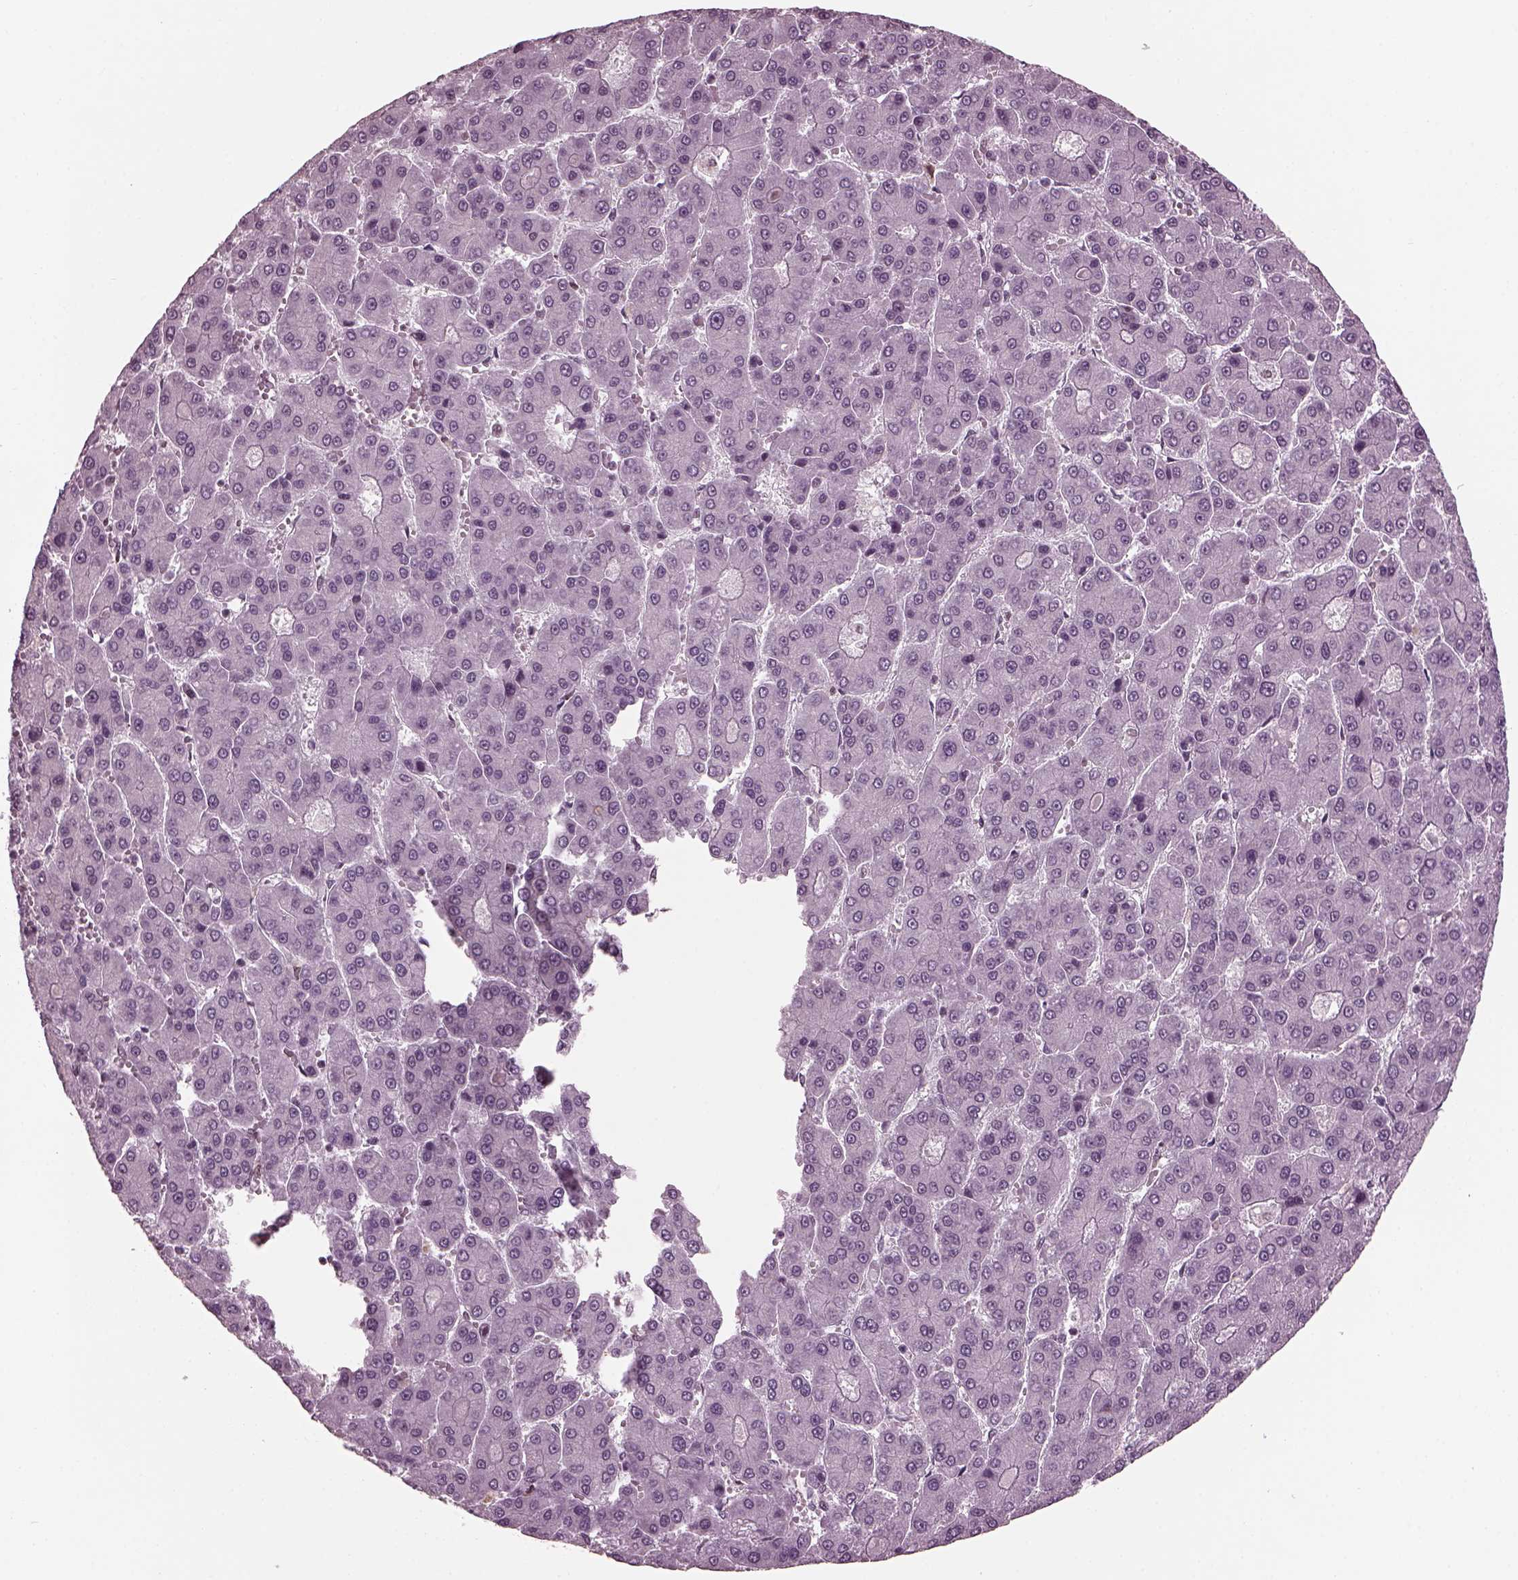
{"staining": {"intensity": "negative", "quantity": "none", "location": "none"}, "tissue": "liver cancer", "cell_type": "Tumor cells", "image_type": "cancer", "snomed": [{"axis": "morphology", "description": "Carcinoma, Hepatocellular, NOS"}, {"axis": "topography", "description": "Liver"}], "caption": "DAB immunohistochemical staining of liver hepatocellular carcinoma displays no significant positivity in tumor cells. (Stains: DAB (3,3'-diaminobenzidine) immunohistochemistry (IHC) with hematoxylin counter stain, Microscopy: brightfield microscopy at high magnification).", "gene": "RUVBL2", "patient": {"sex": "male", "age": 70}}